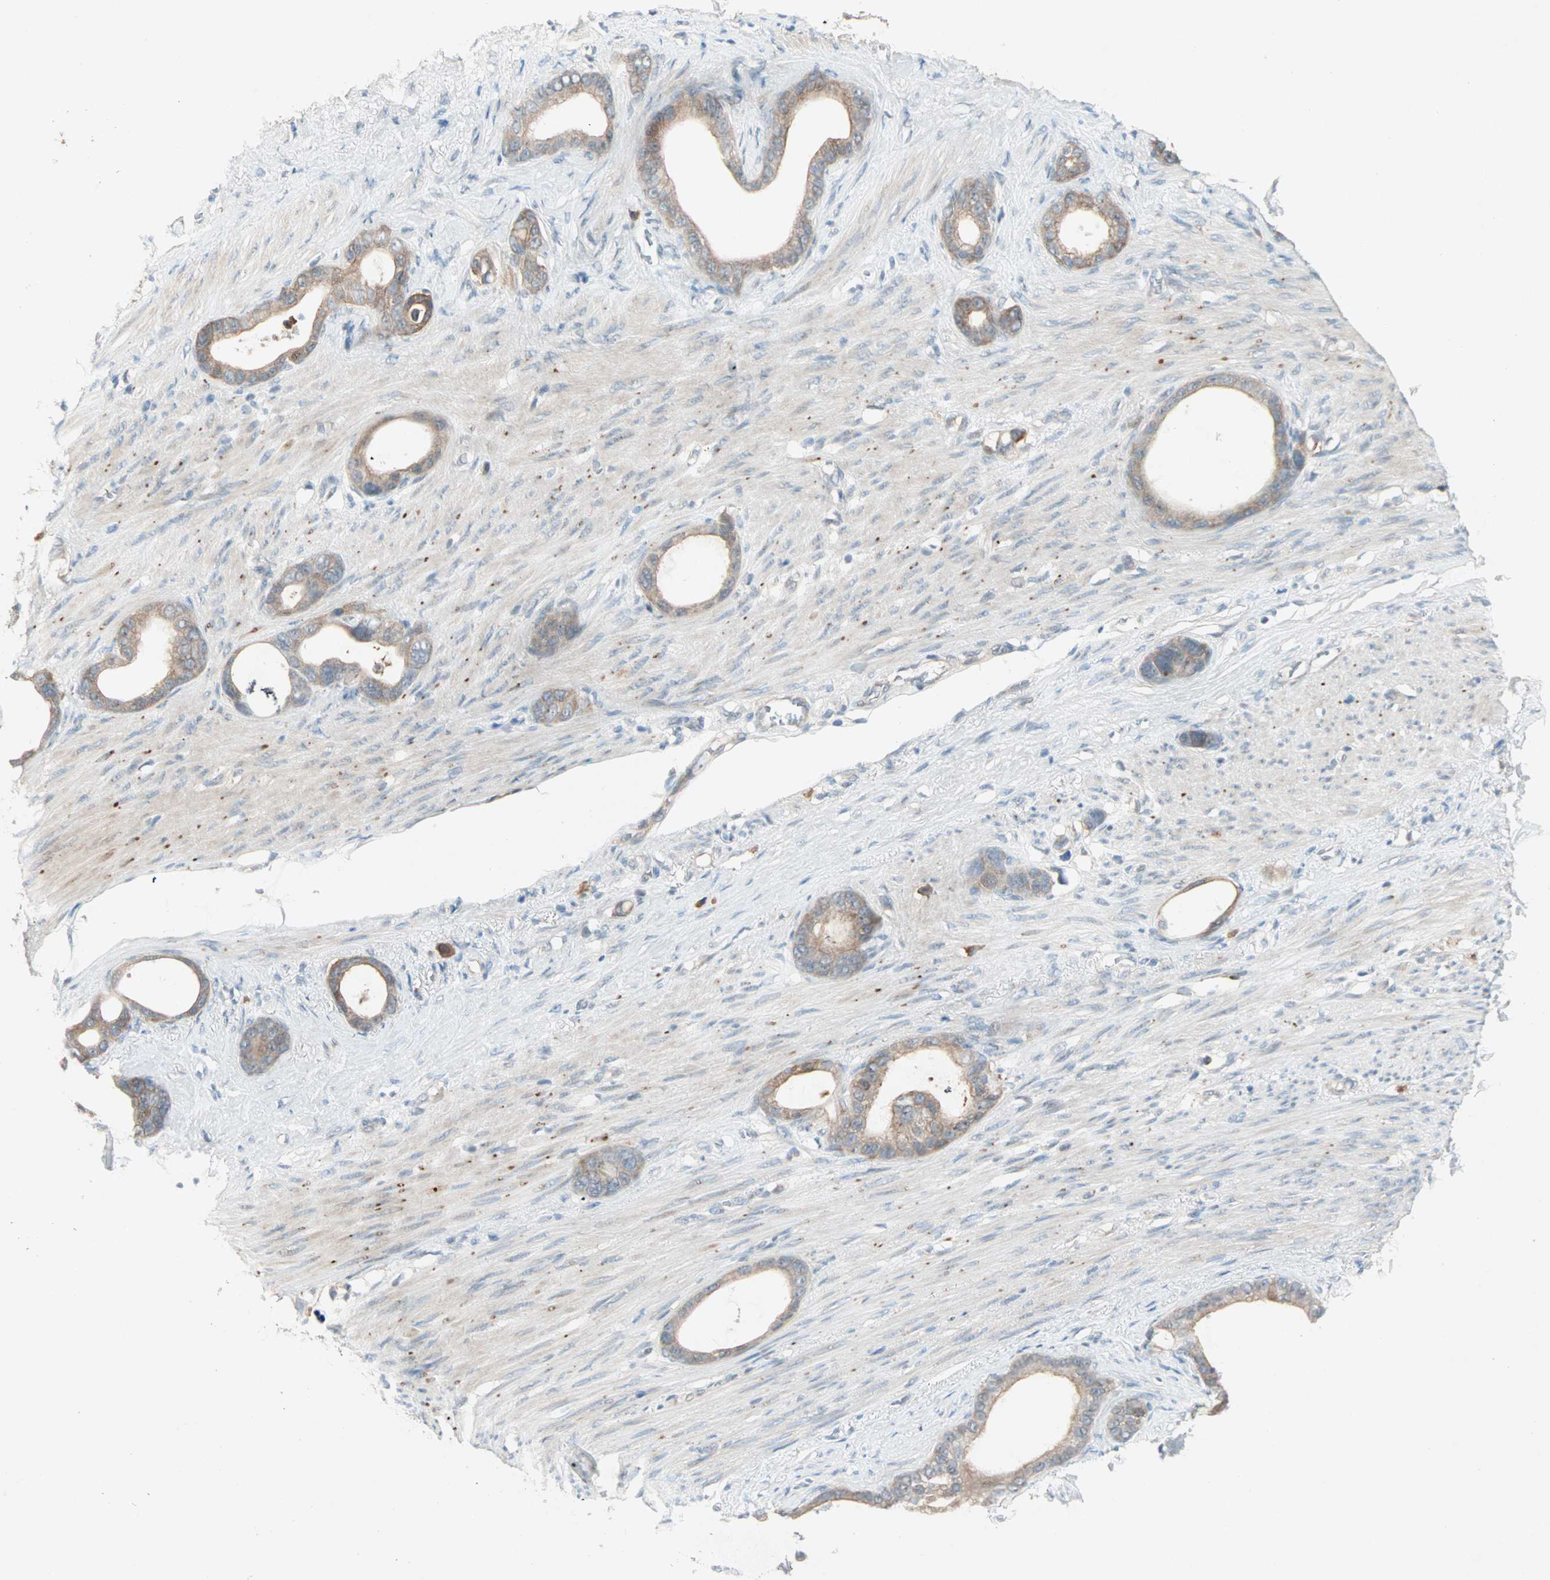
{"staining": {"intensity": "weak", "quantity": ">75%", "location": "cytoplasmic/membranous"}, "tissue": "stomach cancer", "cell_type": "Tumor cells", "image_type": "cancer", "snomed": [{"axis": "morphology", "description": "Adenocarcinoma, NOS"}, {"axis": "topography", "description": "Stomach"}], "caption": "The immunohistochemical stain highlights weak cytoplasmic/membranous positivity in tumor cells of stomach adenocarcinoma tissue. The staining was performed using DAB to visualize the protein expression in brown, while the nuclei were stained in blue with hematoxylin (Magnification: 20x).", "gene": "RTL6", "patient": {"sex": "female", "age": 75}}